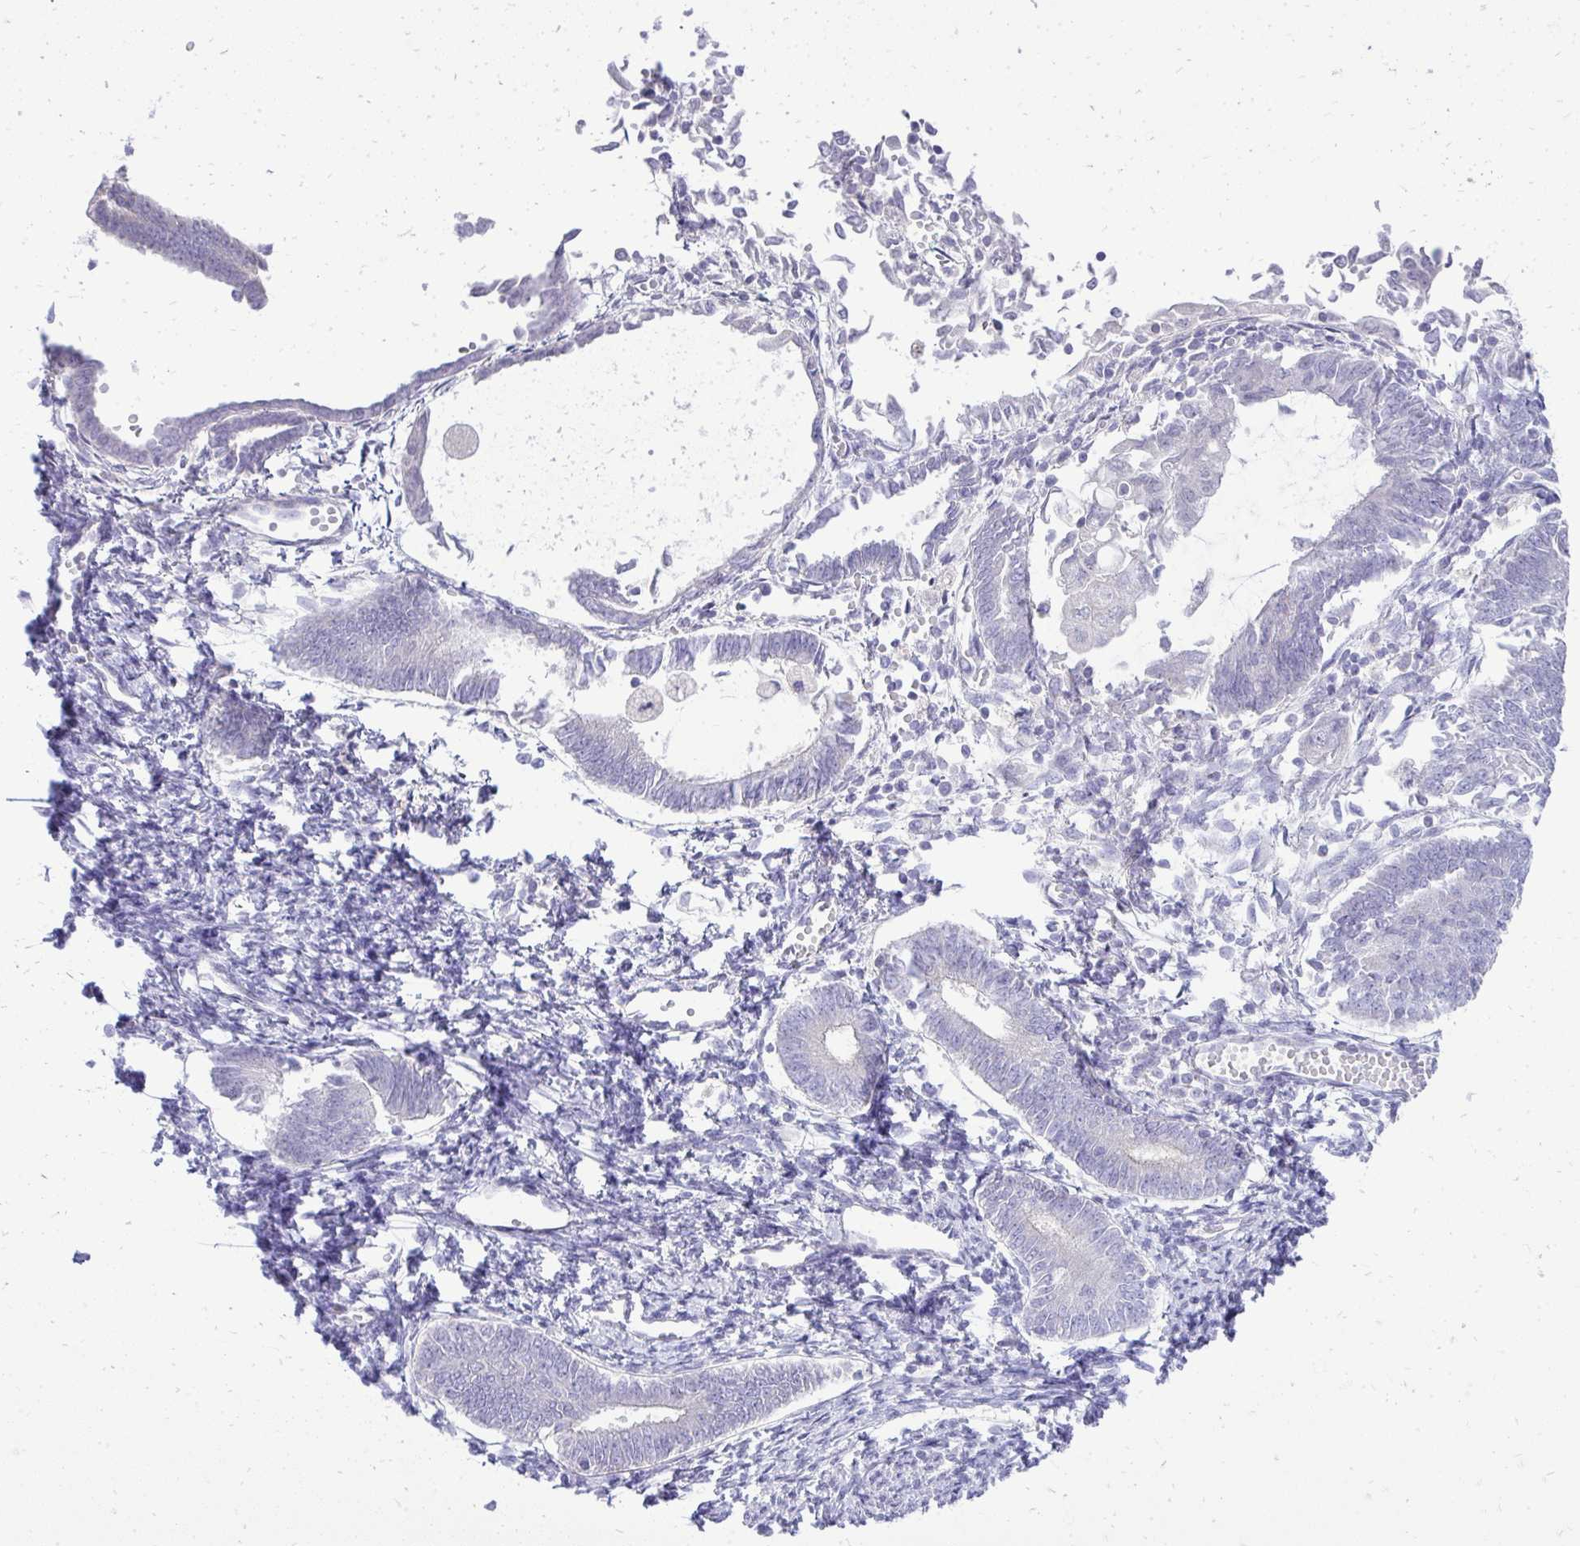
{"staining": {"intensity": "negative", "quantity": "none", "location": "none"}, "tissue": "endometrial cancer", "cell_type": "Tumor cells", "image_type": "cancer", "snomed": [{"axis": "morphology", "description": "Adenocarcinoma, NOS"}, {"axis": "topography", "description": "Endometrium"}], "caption": "IHC histopathology image of neoplastic tissue: human endometrial cancer stained with DAB displays no significant protein expression in tumor cells.", "gene": "OR8D1", "patient": {"sex": "female", "age": 65}}